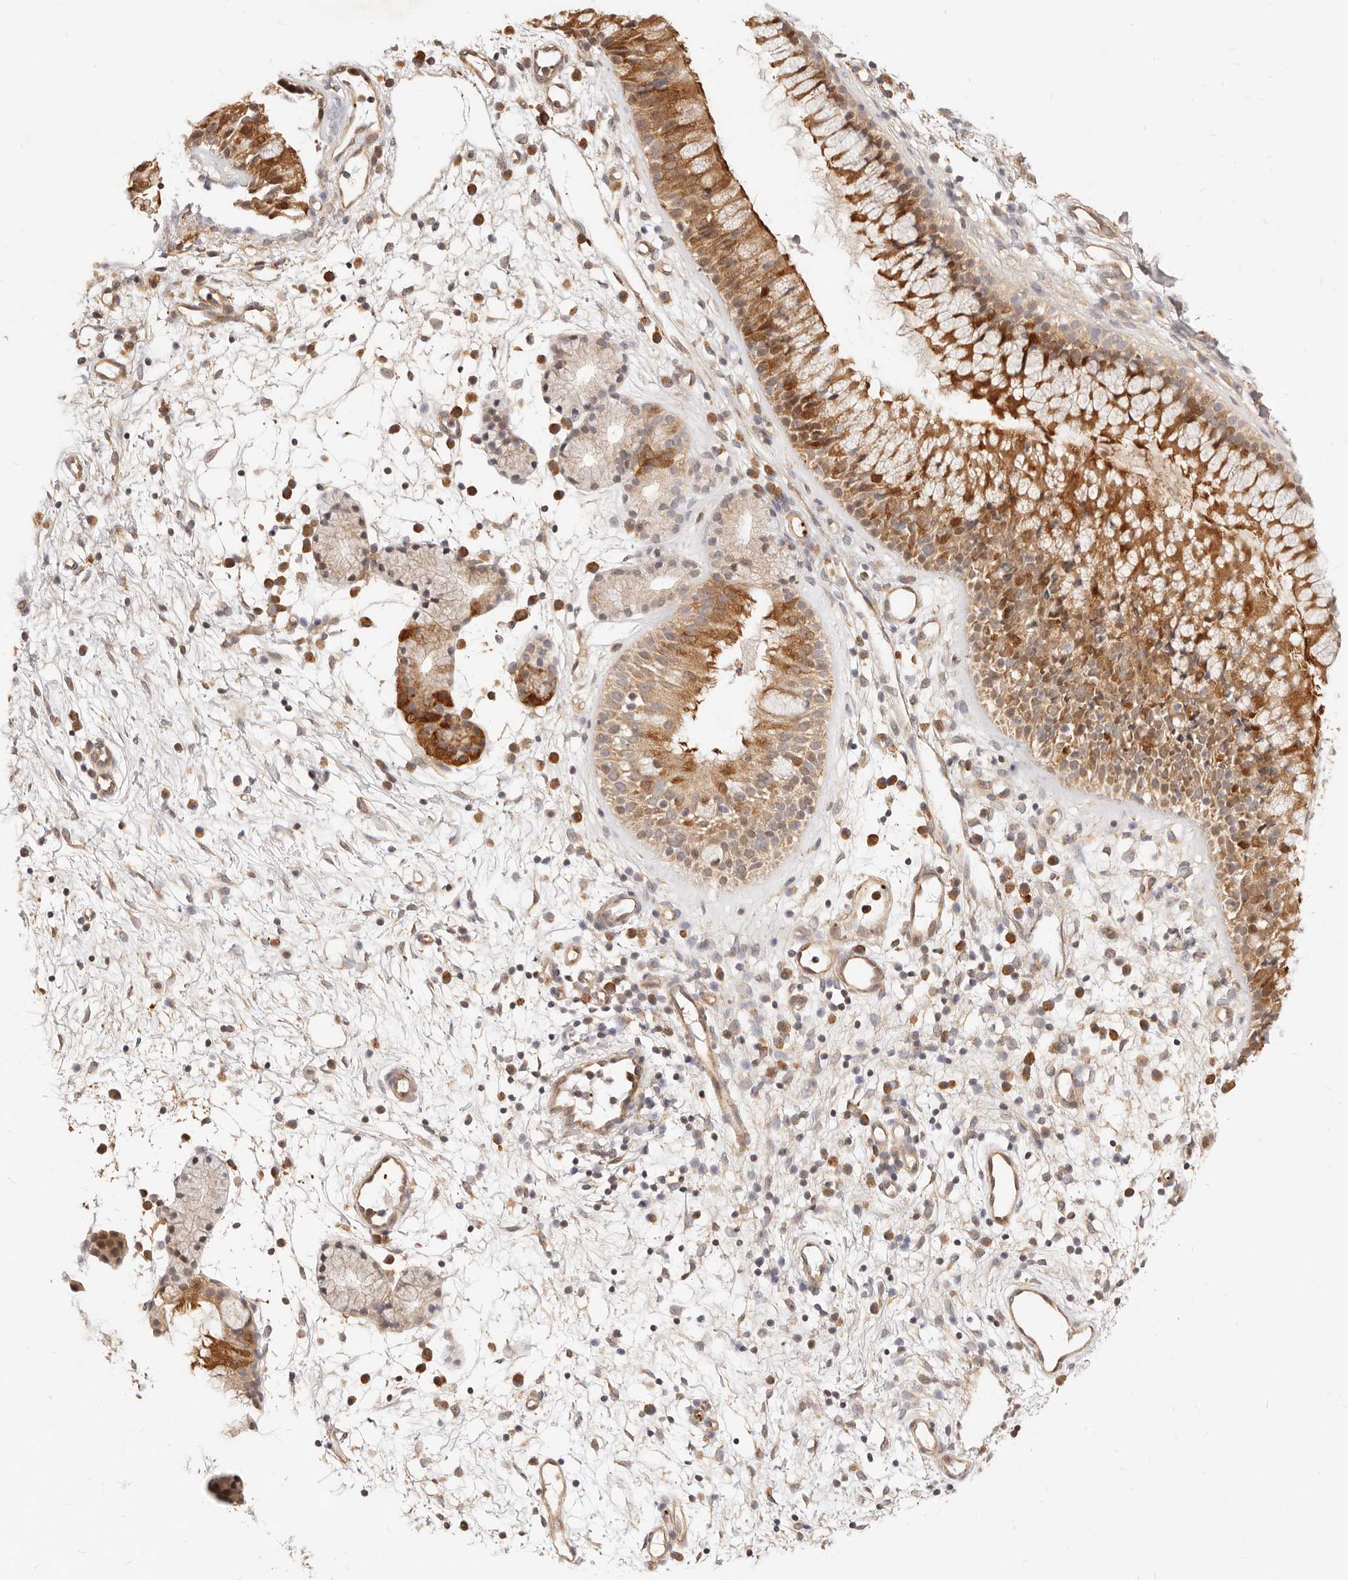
{"staining": {"intensity": "strong", "quantity": ">75%", "location": "cytoplasmic/membranous"}, "tissue": "nasopharynx", "cell_type": "Respiratory epithelial cells", "image_type": "normal", "snomed": [{"axis": "morphology", "description": "Normal tissue, NOS"}, {"axis": "topography", "description": "Nasopharynx"}], "caption": "Immunohistochemistry (IHC) (DAB) staining of benign human nasopharynx displays strong cytoplasmic/membranous protein staining in approximately >75% of respiratory epithelial cells. (DAB IHC with brightfield microscopy, high magnification).", "gene": "UBXN10", "patient": {"sex": "male", "age": 21}}